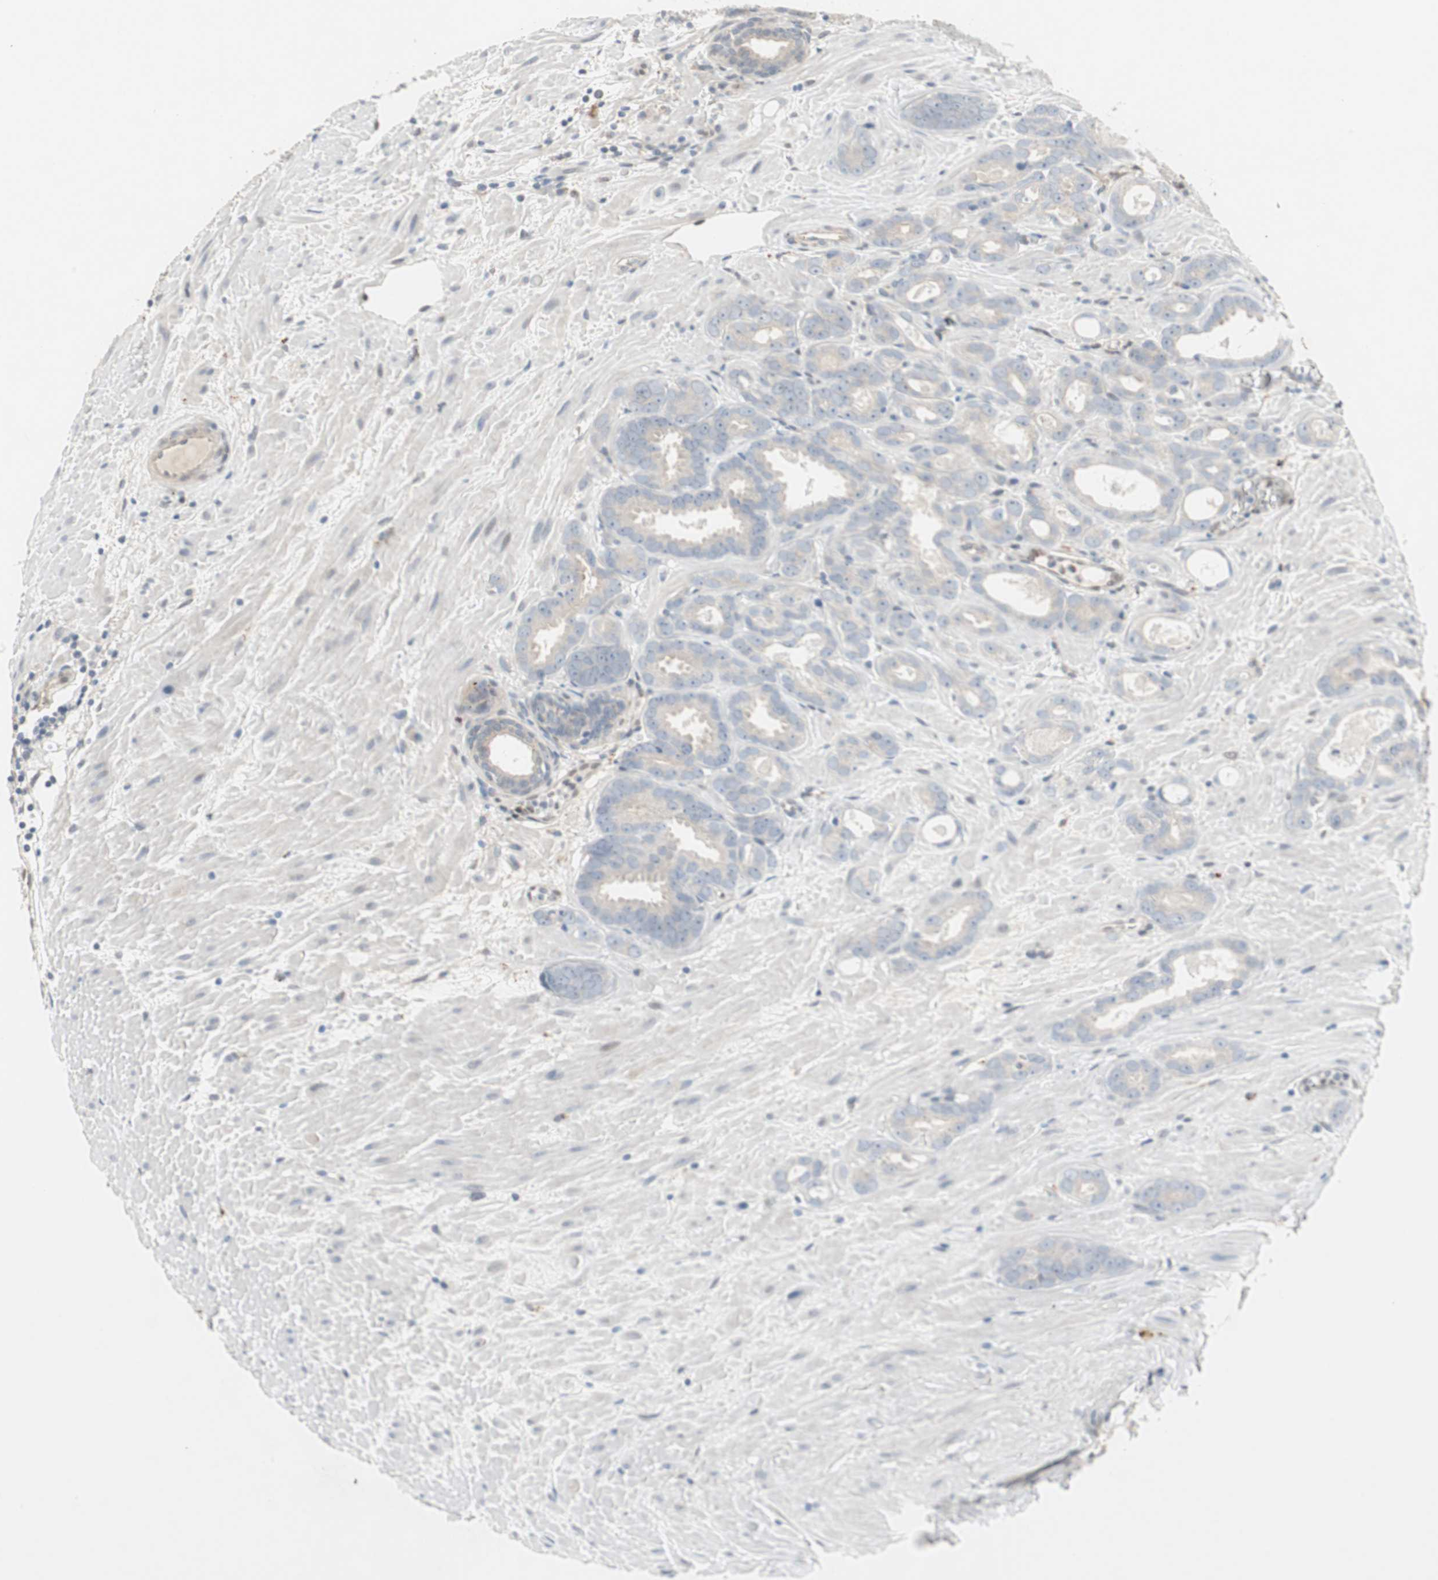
{"staining": {"intensity": "negative", "quantity": "none", "location": "none"}, "tissue": "prostate cancer", "cell_type": "Tumor cells", "image_type": "cancer", "snomed": [{"axis": "morphology", "description": "Adenocarcinoma, Low grade"}, {"axis": "topography", "description": "Prostate"}], "caption": "This is an immunohistochemistry photomicrograph of low-grade adenocarcinoma (prostate). There is no positivity in tumor cells.", "gene": "CAND2", "patient": {"sex": "male", "age": 57}}